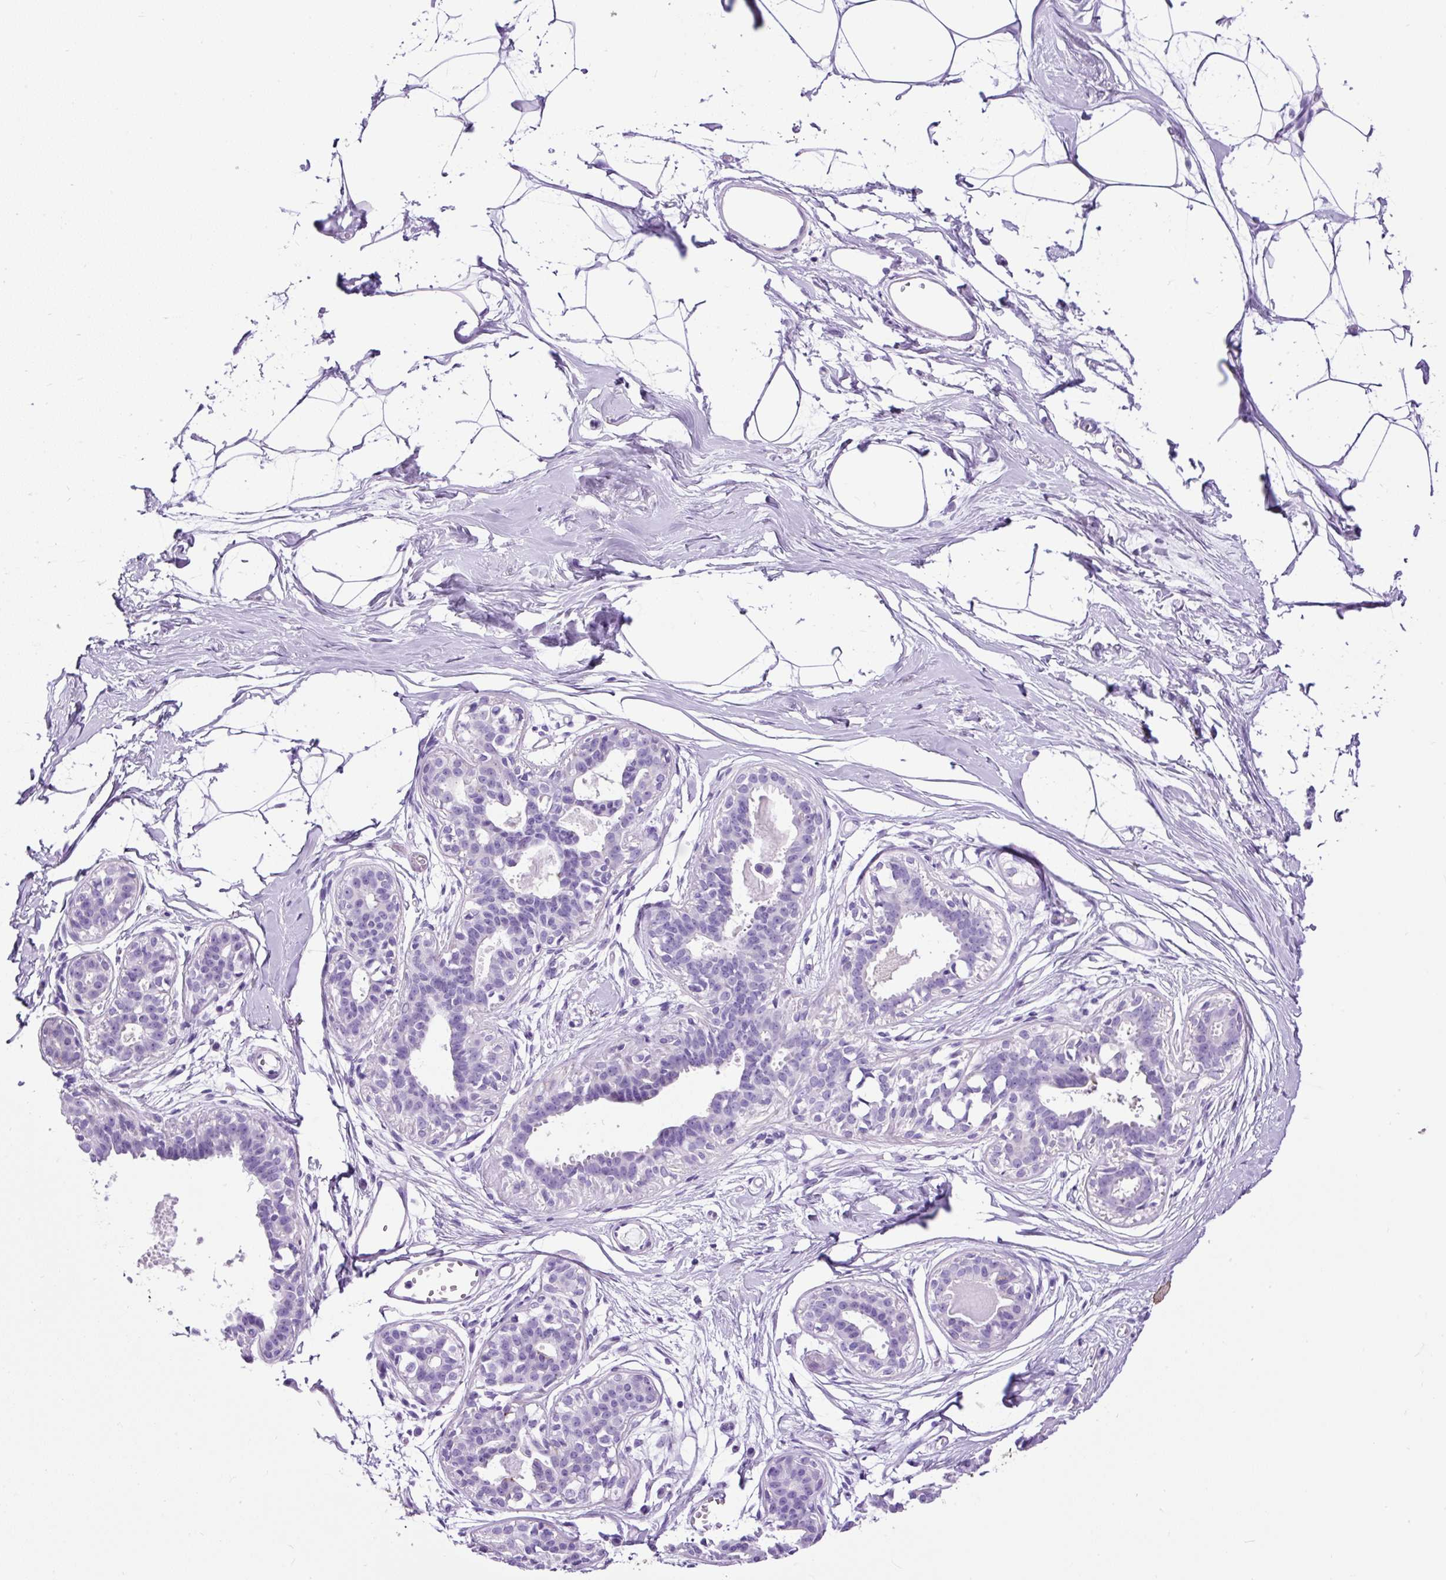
{"staining": {"intensity": "negative", "quantity": "none", "location": "none"}, "tissue": "breast", "cell_type": "Adipocytes", "image_type": "normal", "snomed": [{"axis": "morphology", "description": "Normal tissue, NOS"}, {"axis": "topography", "description": "Breast"}], "caption": "An immunohistochemistry (IHC) image of unremarkable breast is shown. There is no staining in adipocytes of breast.", "gene": "PDIA2", "patient": {"sex": "female", "age": 45}}